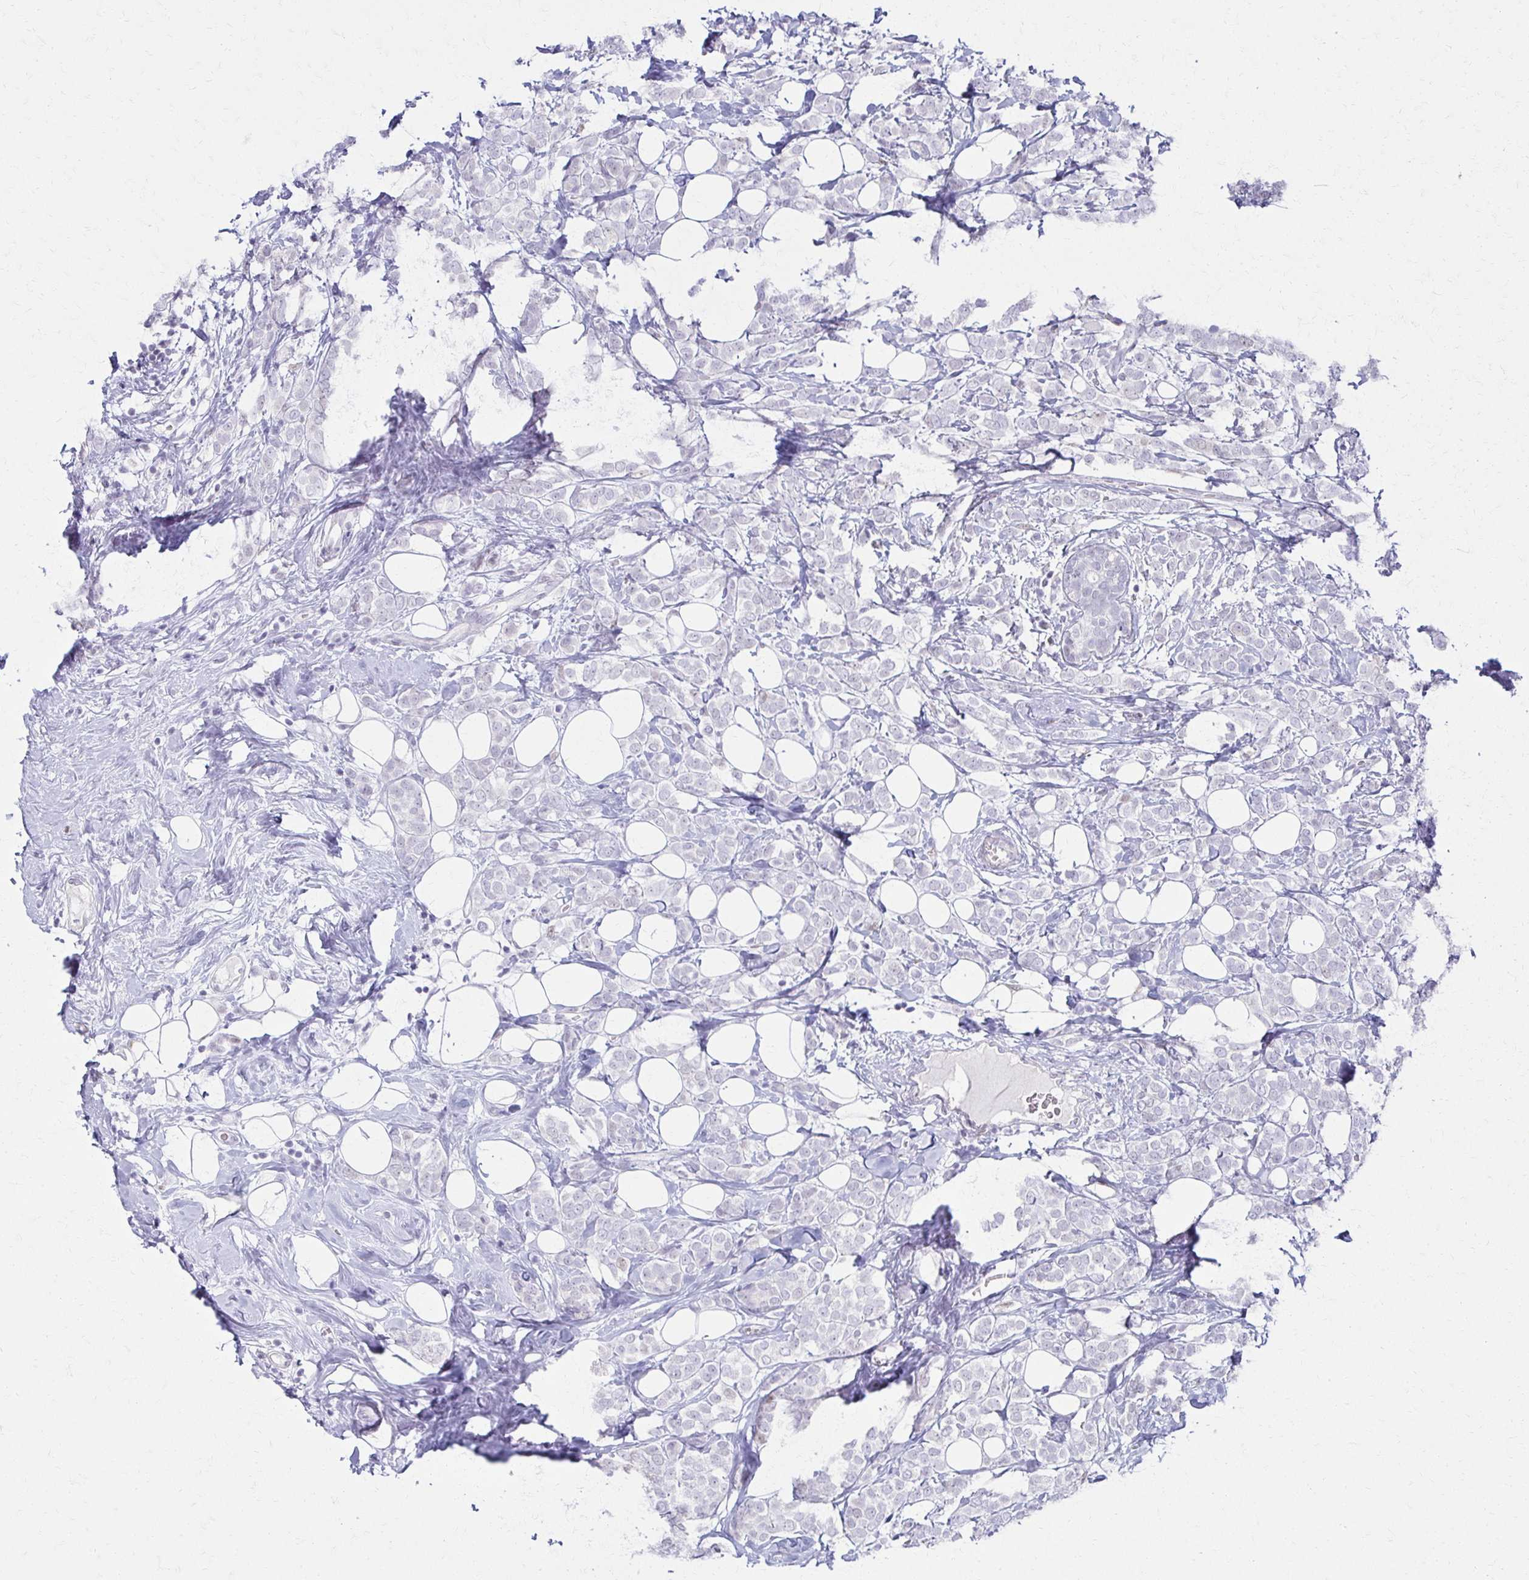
{"staining": {"intensity": "negative", "quantity": "none", "location": "none"}, "tissue": "breast cancer", "cell_type": "Tumor cells", "image_type": "cancer", "snomed": [{"axis": "morphology", "description": "Lobular carcinoma"}, {"axis": "topography", "description": "Breast"}], "caption": "The IHC photomicrograph has no significant expression in tumor cells of breast lobular carcinoma tissue. The staining was performed using DAB to visualize the protein expression in brown, while the nuclei were stained in blue with hematoxylin (Magnification: 20x).", "gene": "MORC4", "patient": {"sex": "female", "age": 49}}